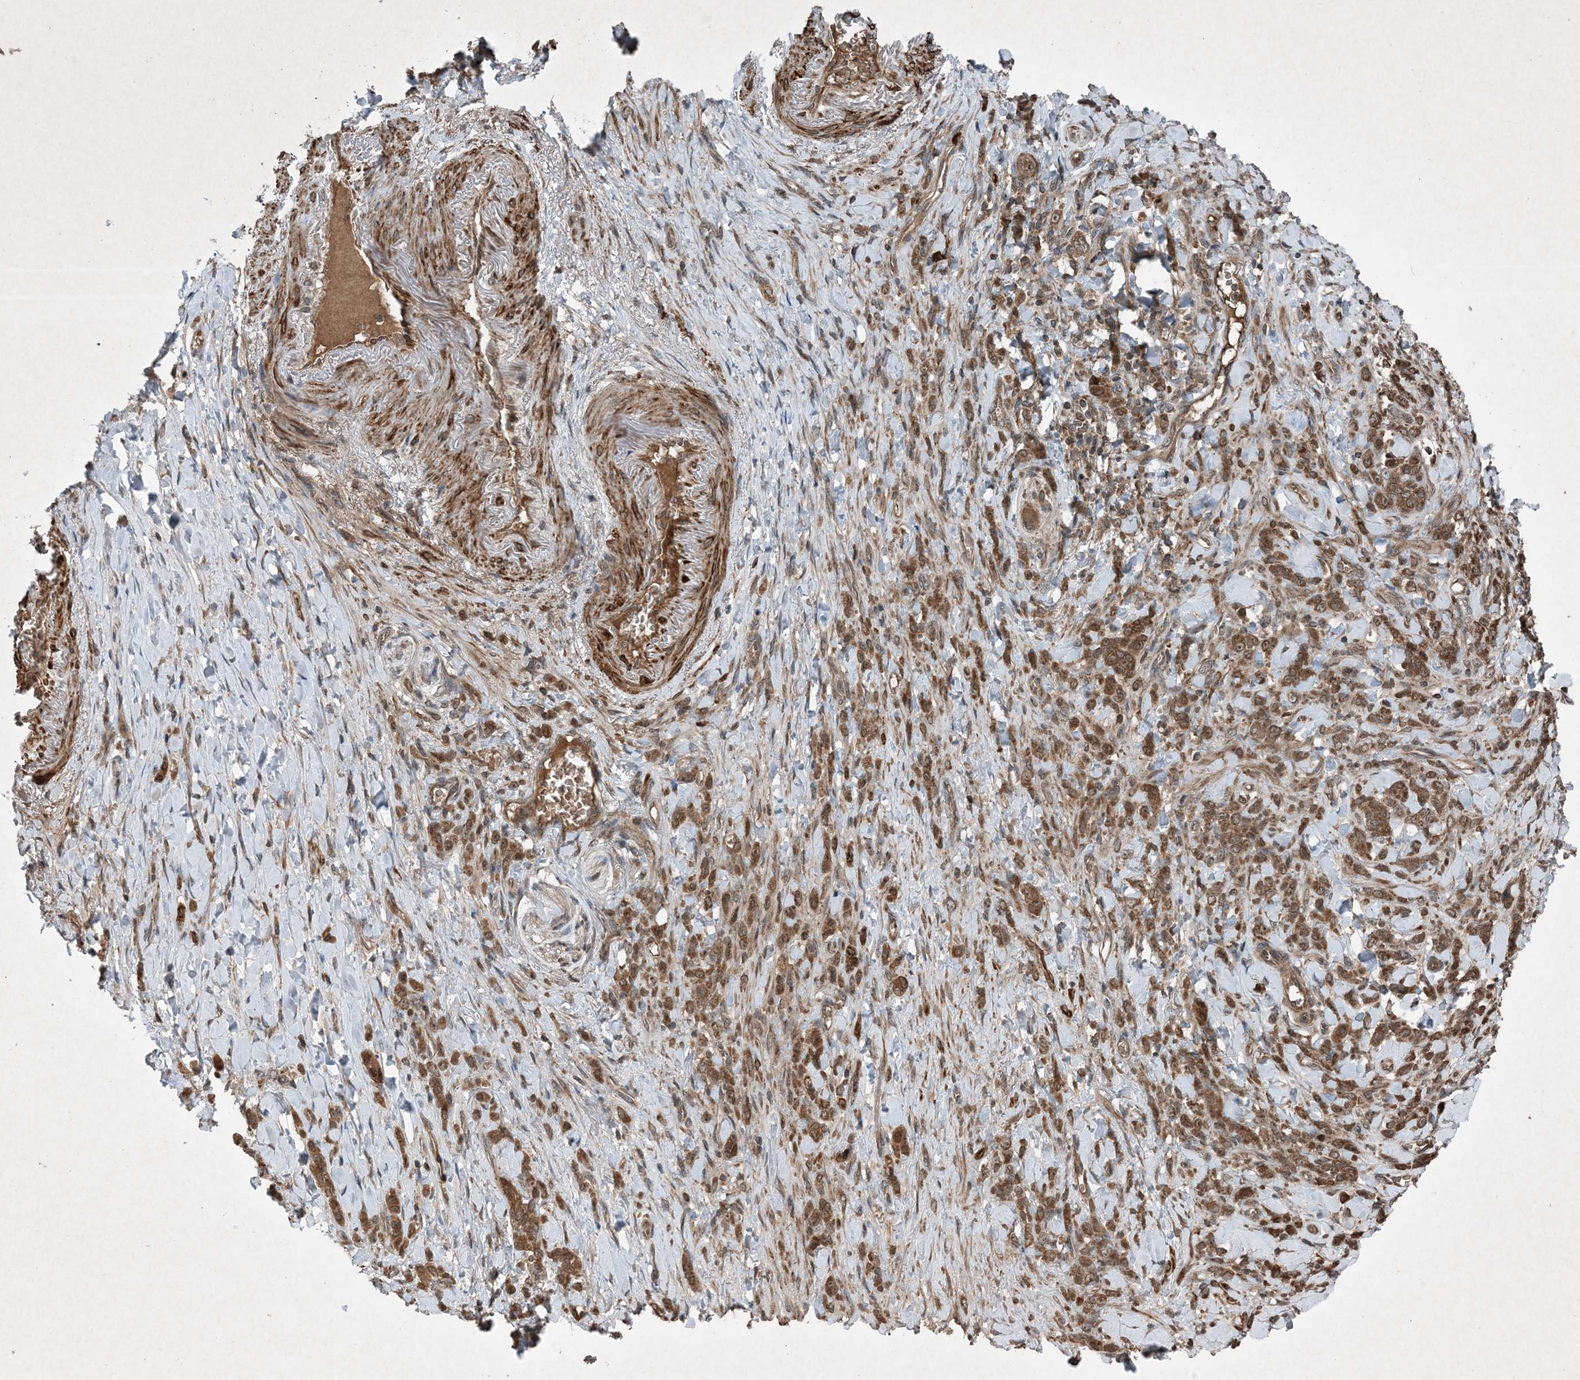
{"staining": {"intensity": "strong", "quantity": ">75%", "location": "cytoplasmic/membranous"}, "tissue": "stomach cancer", "cell_type": "Tumor cells", "image_type": "cancer", "snomed": [{"axis": "morphology", "description": "Normal tissue, NOS"}, {"axis": "morphology", "description": "Adenocarcinoma, NOS"}, {"axis": "topography", "description": "Stomach"}], "caption": "A high-resolution micrograph shows immunohistochemistry (IHC) staining of stomach cancer, which exhibits strong cytoplasmic/membranous expression in approximately >75% of tumor cells. The protein is stained brown, and the nuclei are stained in blue (DAB (3,3'-diaminobenzidine) IHC with brightfield microscopy, high magnification).", "gene": "GNG5", "patient": {"sex": "male", "age": 82}}